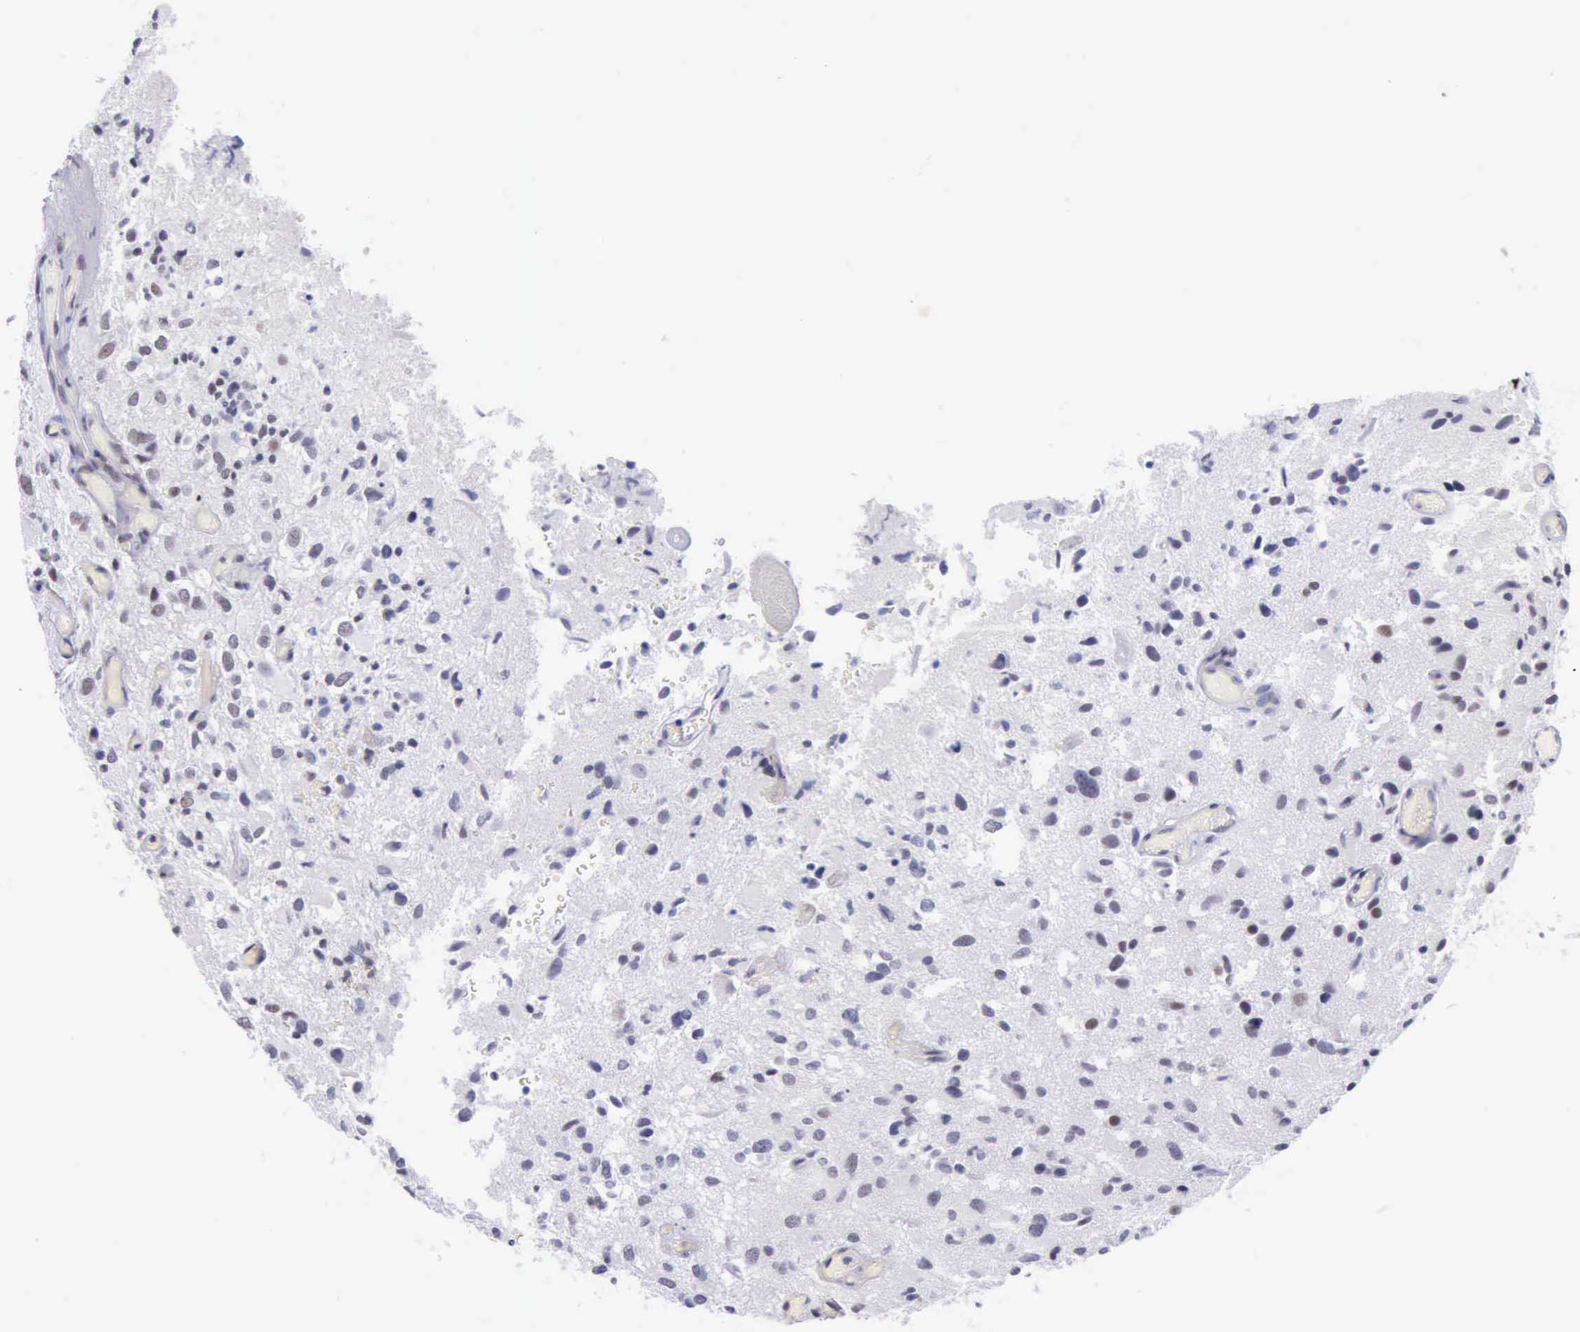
{"staining": {"intensity": "weak", "quantity": "<25%", "location": "nuclear"}, "tissue": "glioma", "cell_type": "Tumor cells", "image_type": "cancer", "snomed": [{"axis": "morphology", "description": "Glioma, malignant, High grade"}, {"axis": "topography", "description": "Brain"}], "caption": "The image demonstrates no significant positivity in tumor cells of glioma. Nuclei are stained in blue.", "gene": "EP300", "patient": {"sex": "male", "age": 69}}